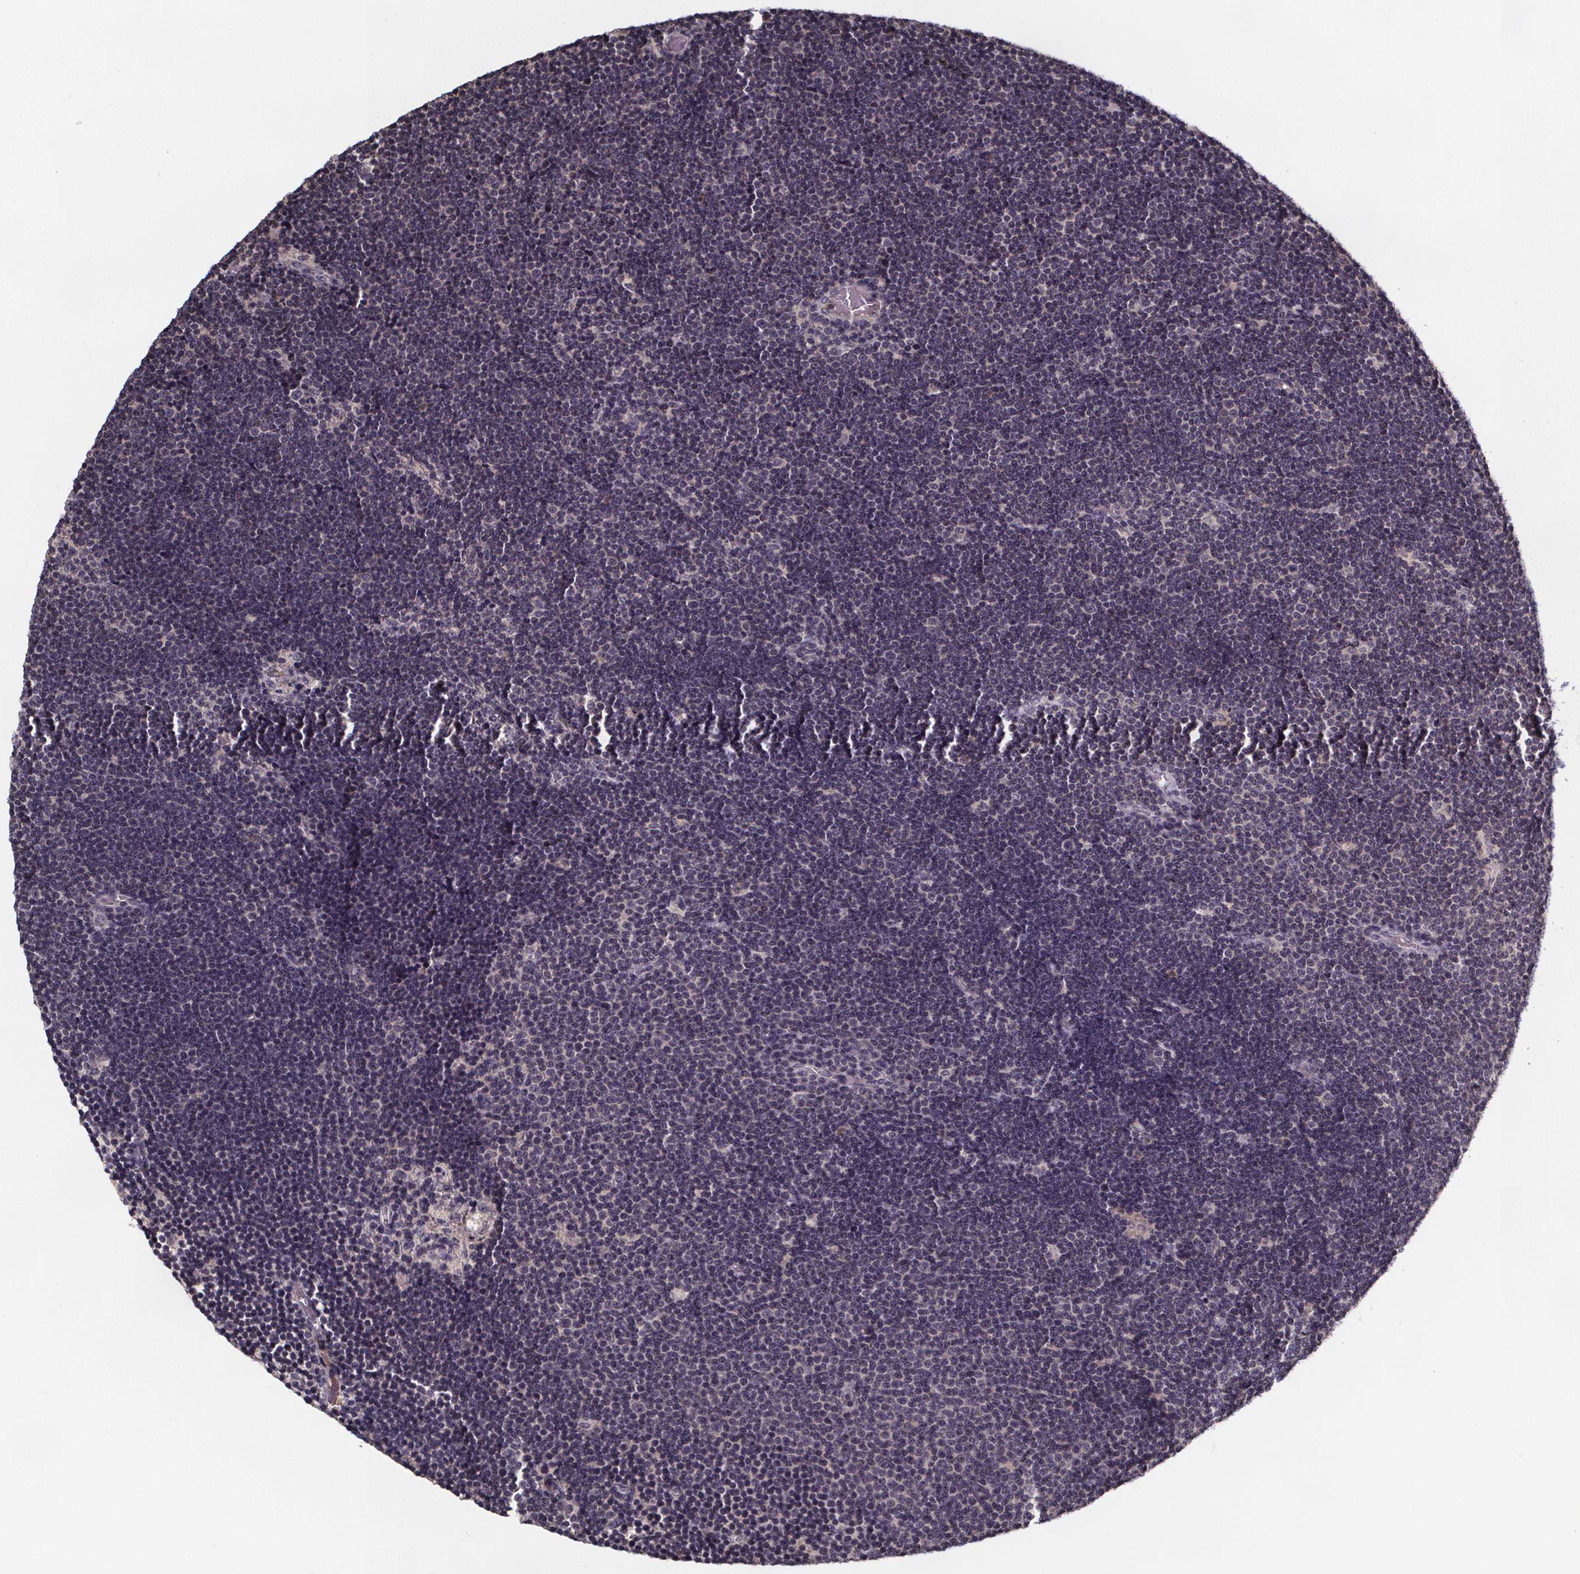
{"staining": {"intensity": "negative", "quantity": "none", "location": "none"}, "tissue": "lymphoma", "cell_type": "Tumor cells", "image_type": "cancer", "snomed": [{"axis": "morphology", "description": "Malignant lymphoma, non-Hodgkin's type, Low grade"}, {"axis": "topography", "description": "Brain"}], "caption": "High magnification brightfield microscopy of malignant lymphoma, non-Hodgkin's type (low-grade) stained with DAB (brown) and counterstained with hematoxylin (blue): tumor cells show no significant staining.", "gene": "SMIM1", "patient": {"sex": "female", "age": 66}}